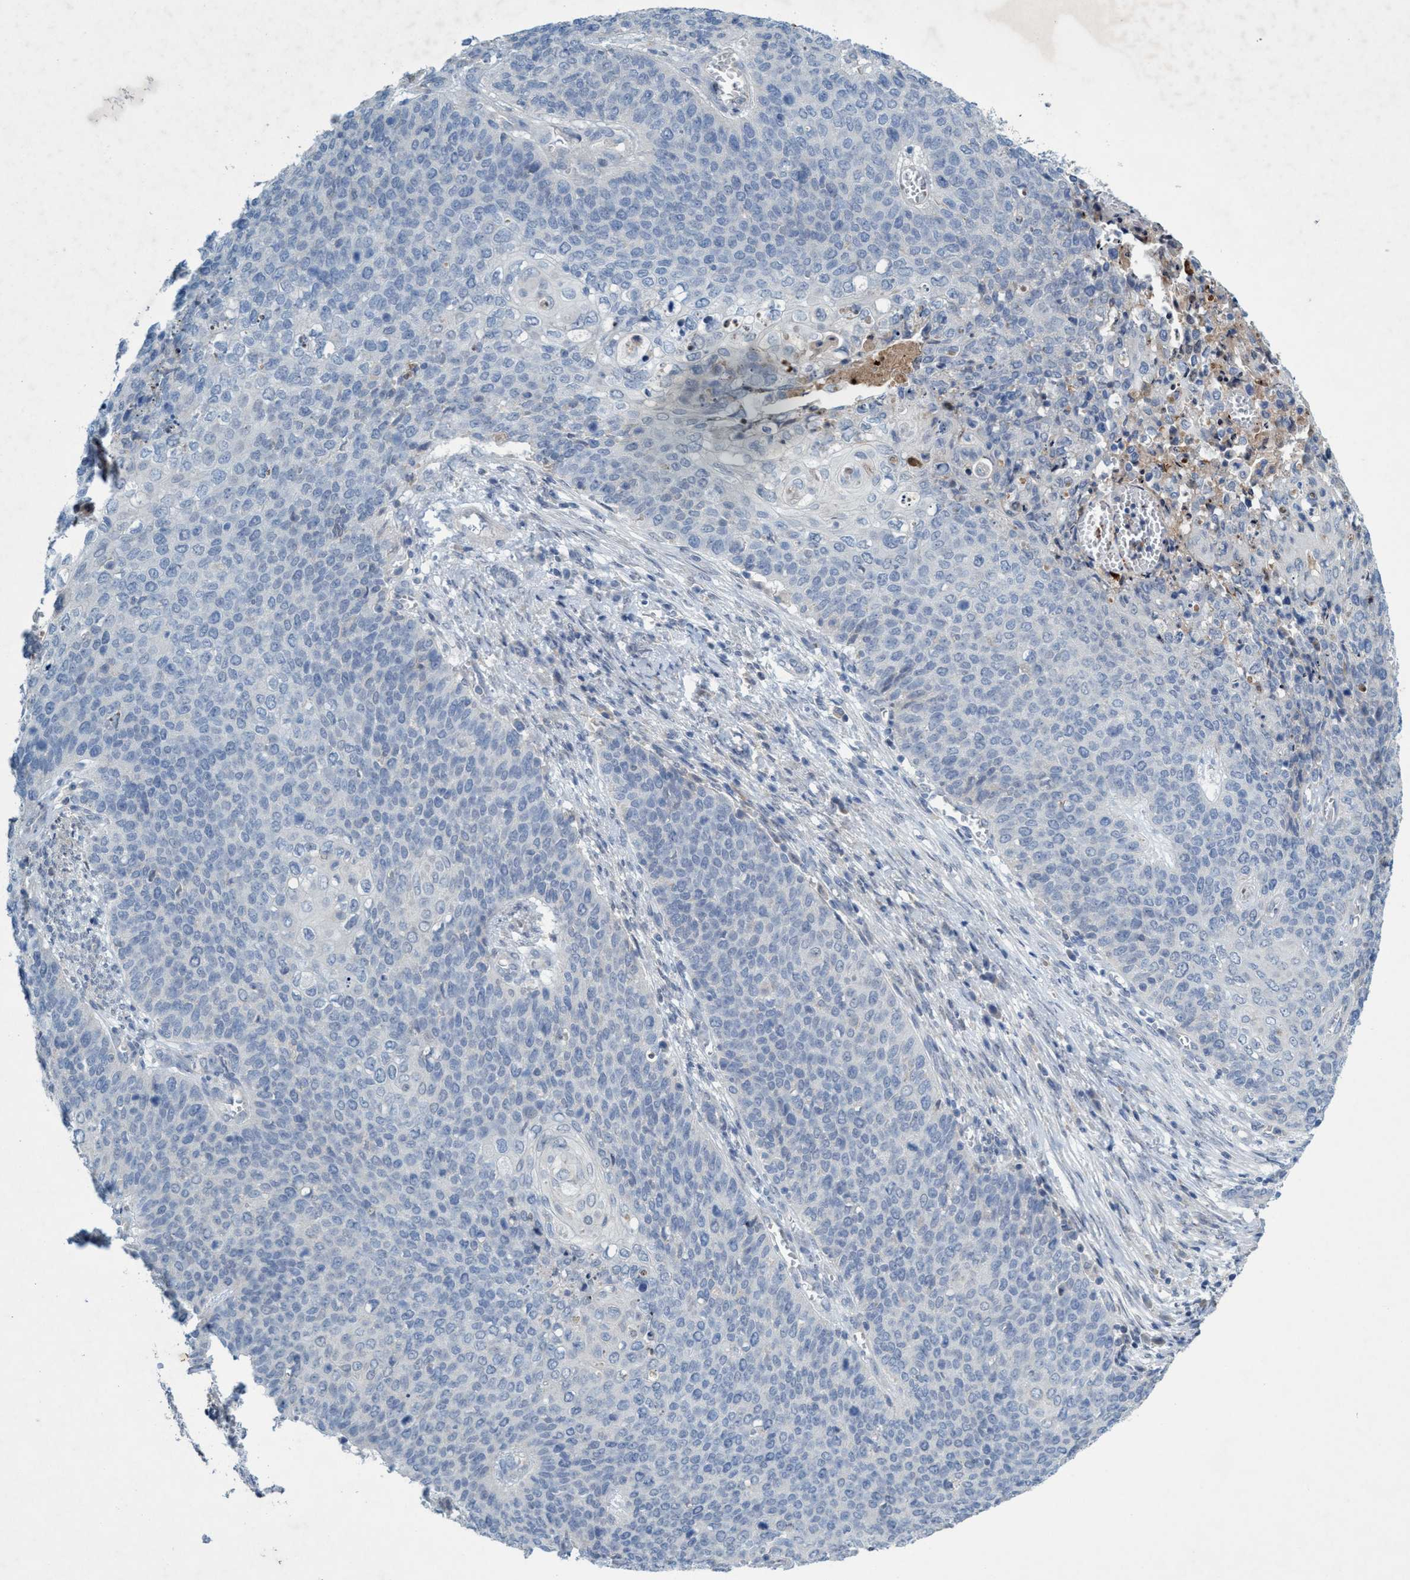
{"staining": {"intensity": "negative", "quantity": "none", "location": "none"}, "tissue": "cervical cancer", "cell_type": "Tumor cells", "image_type": "cancer", "snomed": [{"axis": "morphology", "description": "Squamous cell carcinoma, NOS"}, {"axis": "topography", "description": "Cervix"}], "caption": "This is an IHC image of human cervical squamous cell carcinoma. There is no staining in tumor cells.", "gene": "RNF208", "patient": {"sex": "female", "age": 39}}